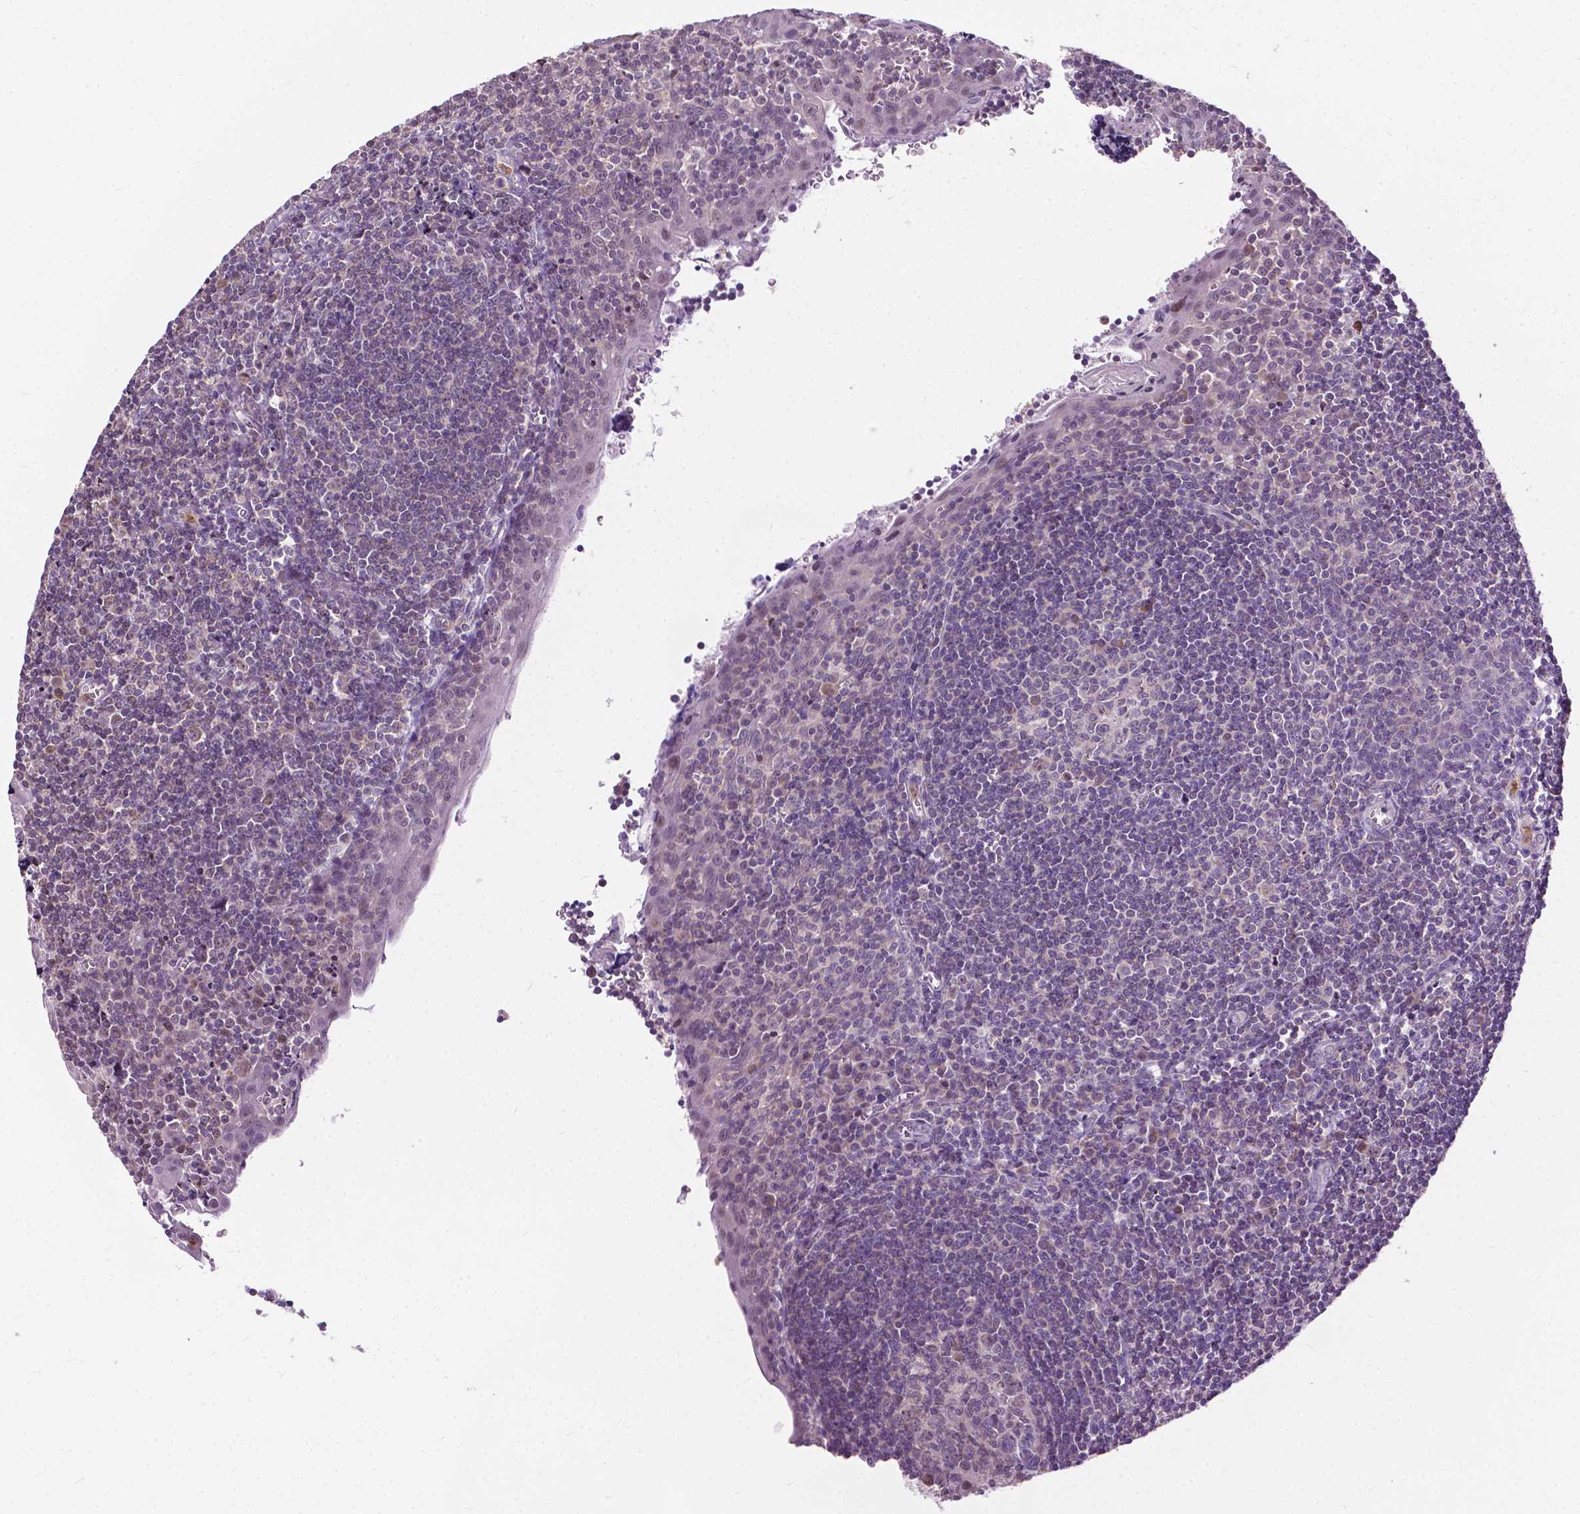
{"staining": {"intensity": "weak", "quantity": "<25%", "location": "nuclear"}, "tissue": "tonsil", "cell_type": "Germinal center cells", "image_type": "normal", "snomed": [{"axis": "morphology", "description": "Normal tissue, NOS"}, {"axis": "morphology", "description": "Inflammation, NOS"}, {"axis": "topography", "description": "Tonsil"}], "caption": "This is an immunohistochemistry (IHC) histopathology image of benign human tonsil. There is no positivity in germinal center cells.", "gene": "TTC9B", "patient": {"sex": "female", "age": 31}}